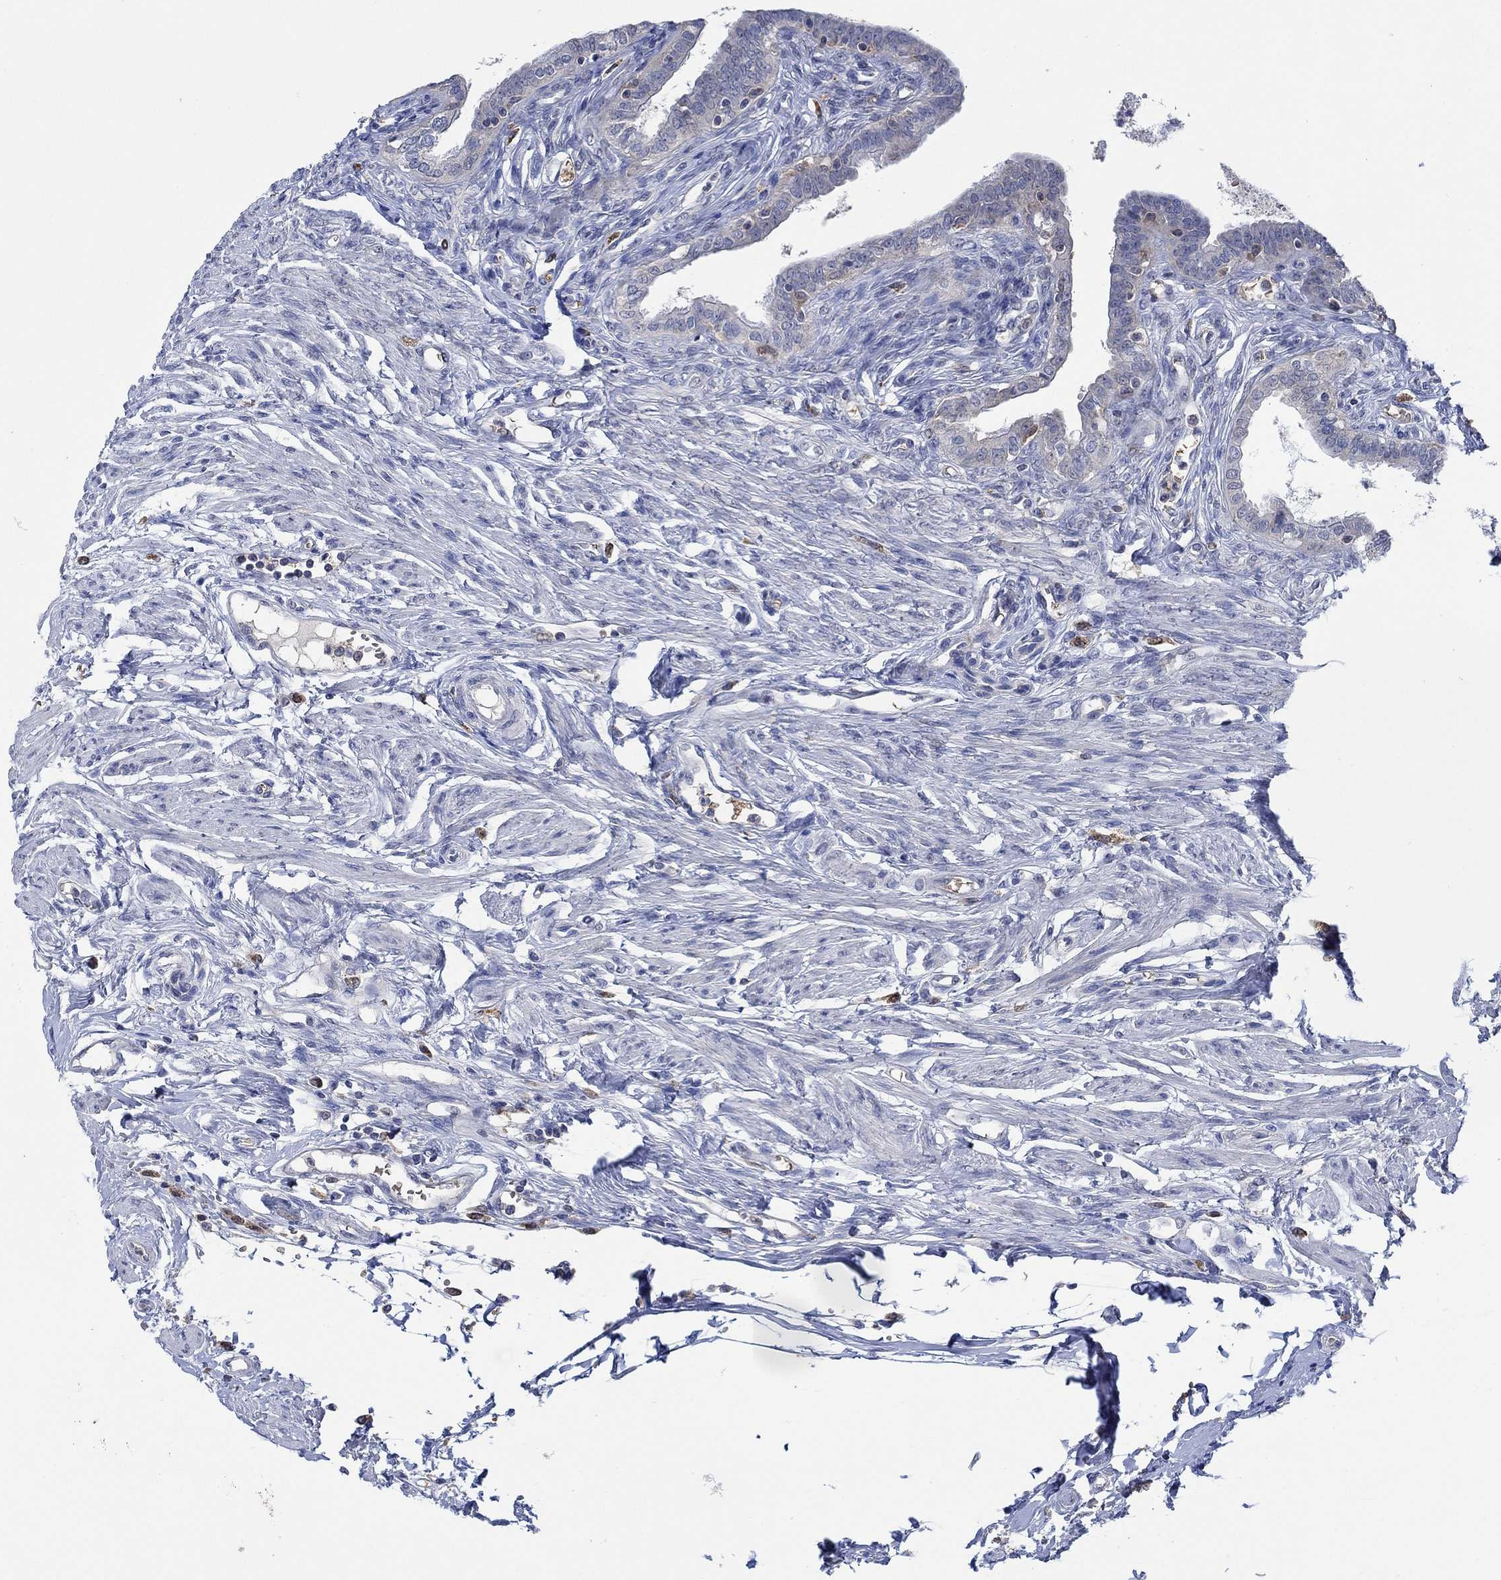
{"staining": {"intensity": "negative", "quantity": "none", "location": "none"}, "tissue": "fallopian tube", "cell_type": "Glandular cells", "image_type": "normal", "snomed": [{"axis": "morphology", "description": "Normal tissue, NOS"}, {"axis": "morphology", "description": "Carcinoma, endometroid"}, {"axis": "topography", "description": "Fallopian tube"}, {"axis": "topography", "description": "Ovary"}], "caption": "A high-resolution micrograph shows IHC staining of normal fallopian tube, which reveals no significant staining in glandular cells.", "gene": "MPP1", "patient": {"sex": "female", "age": 42}}